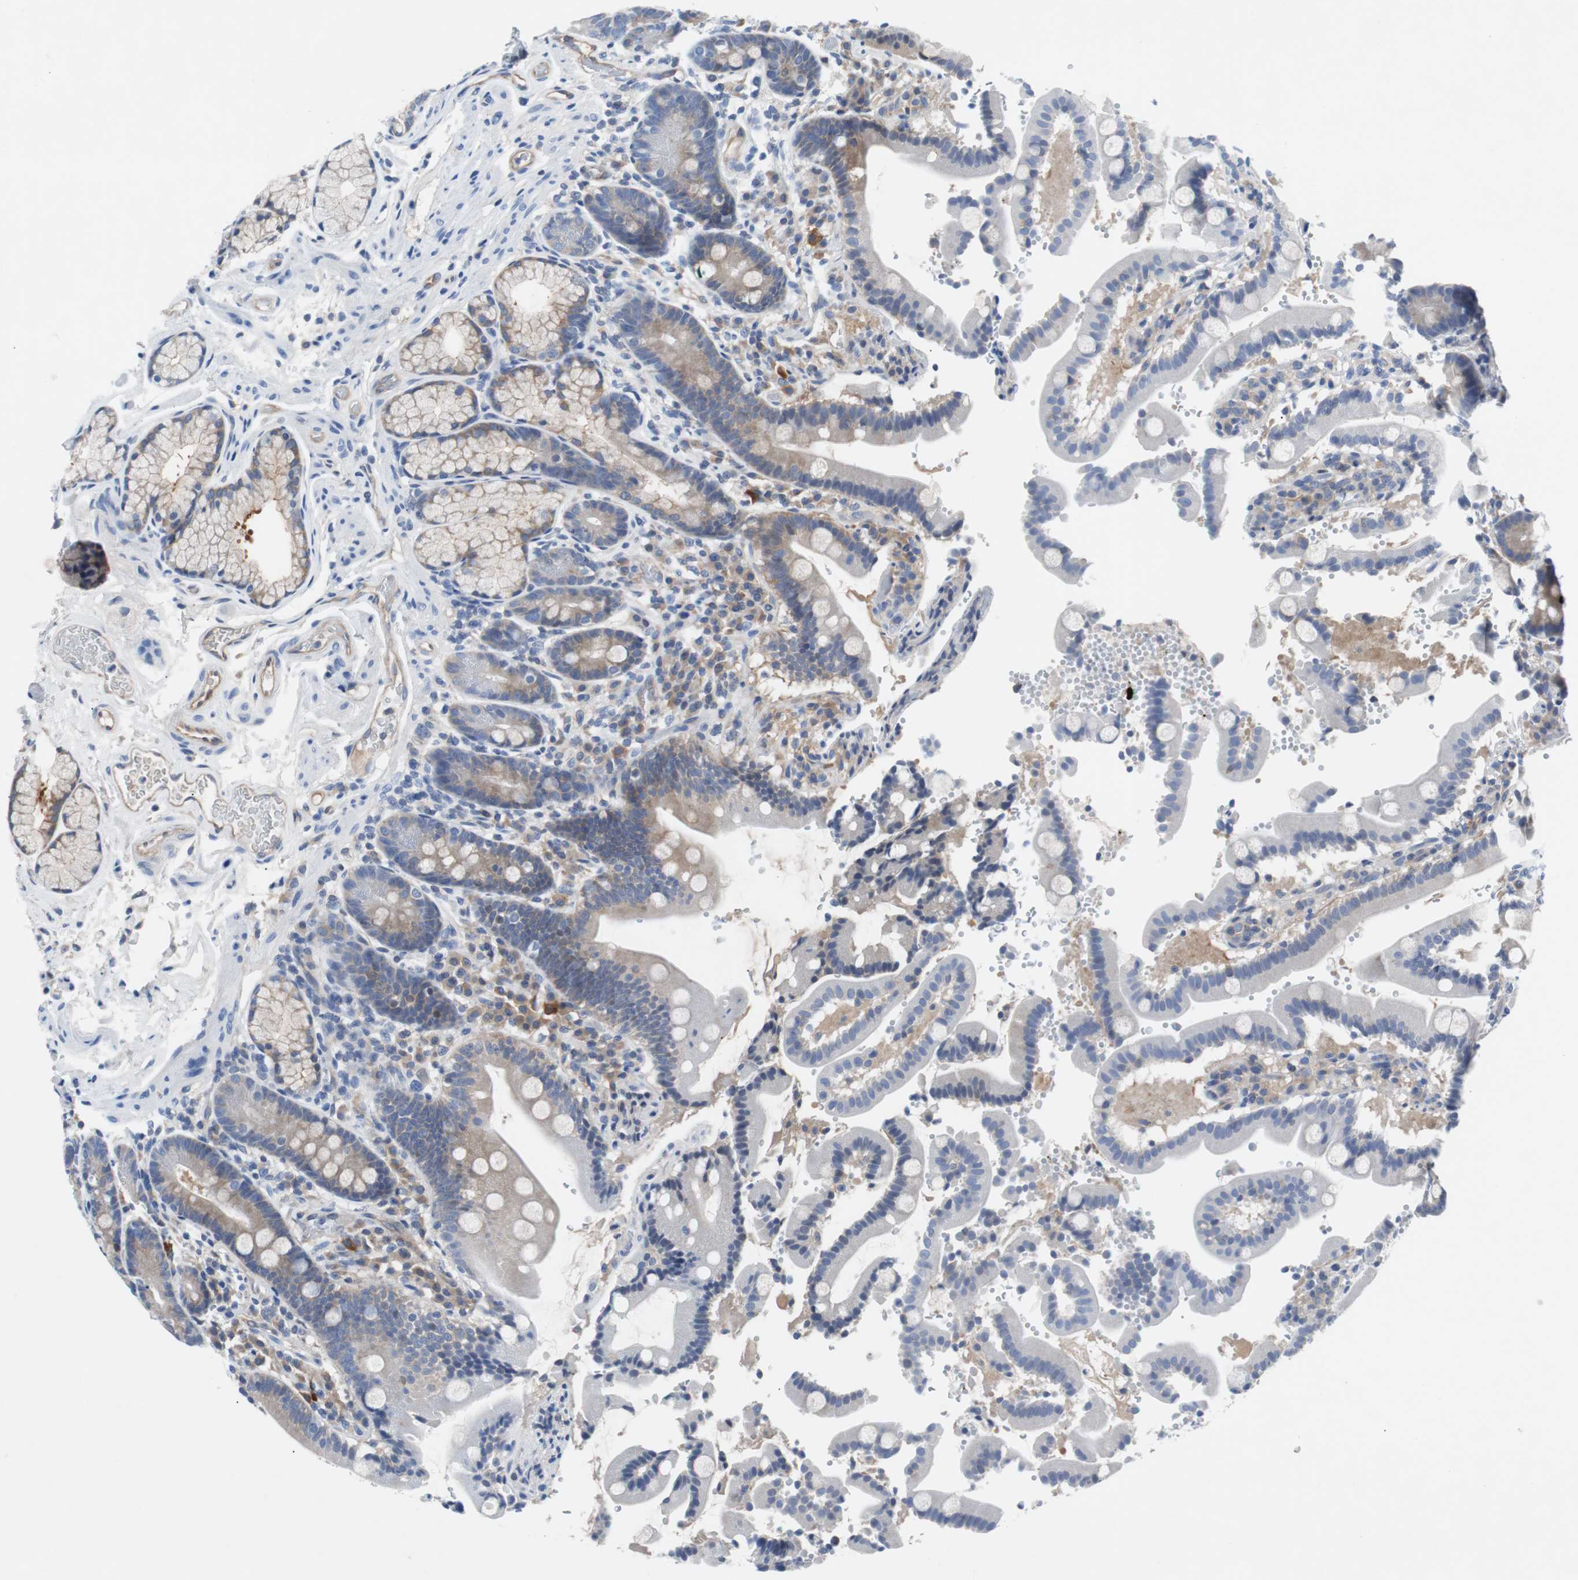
{"staining": {"intensity": "weak", "quantity": "25%-75%", "location": "cytoplasmic/membranous"}, "tissue": "duodenum", "cell_type": "Glandular cells", "image_type": "normal", "snomed": [{"axis": "morphology", "description": "Normal tissue, NOS"}, {"axis": "topography", "description": "Small intestine, NOS"}], "caption": "Immunohistochemical staining of normal duodenum demonstrates 25%-75% levels of weak cytoplasmic/membranous protein positivity in about 25%-75% of glandular cells.", "gene": "EEF2K", "patient": {"sex": "female", "age": 71}}